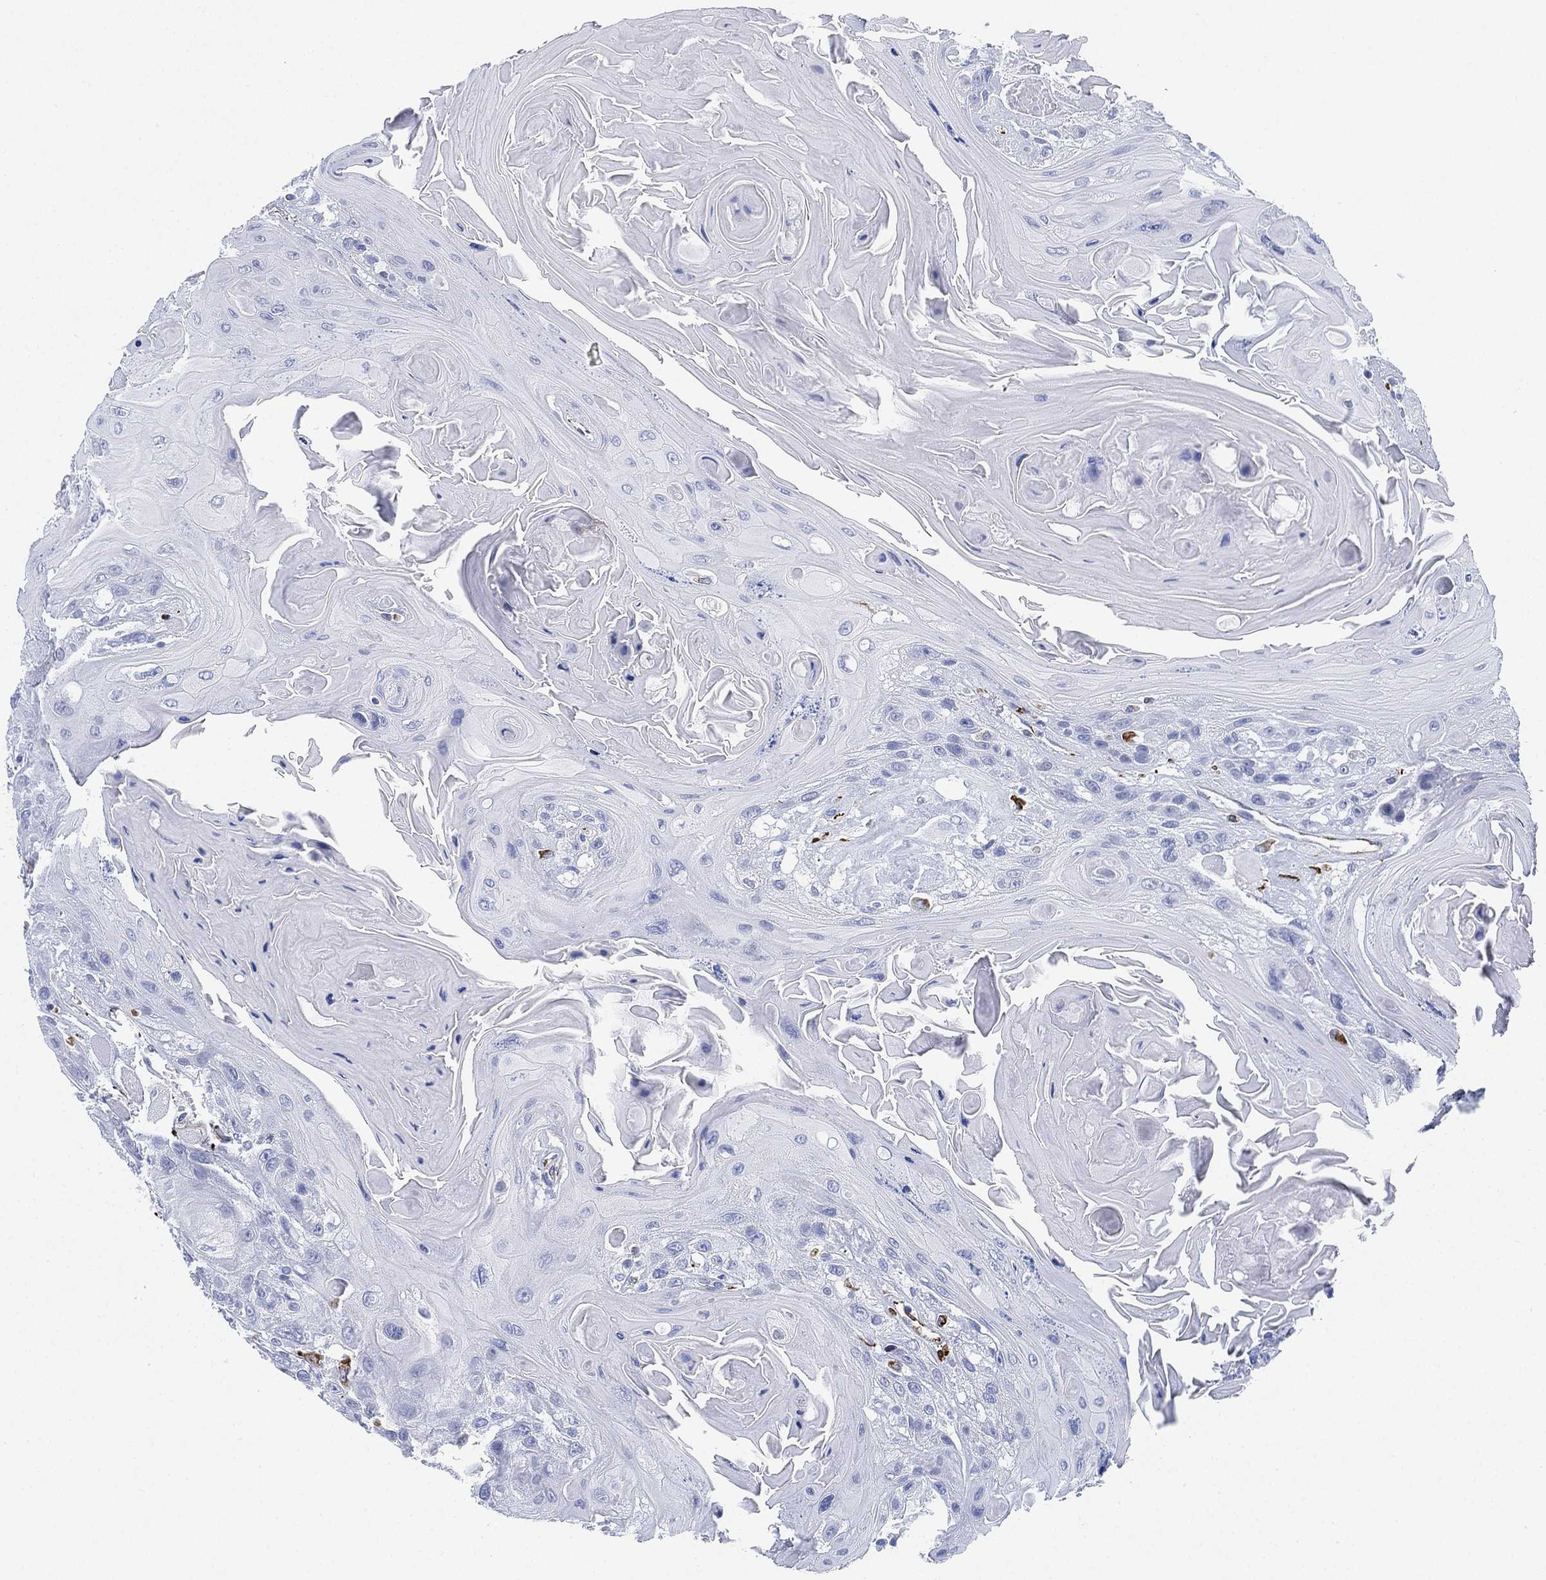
{"staining": {"intensity": "negative", "quantity": "none", "location": "none"}, "tissue": "head and neck cancer", "cell_type": "Tumor cells", "image_type": "cancer", "snomed": [{"axis": "morphology", "description": "Squamous cell carcinoma, NOS"}, {"axis": "topography", "description": "Head-Neck"}], "caption": "This photomicrograph is of head and neck cancer (squamous cell carcinoma) stained with IHC to label a protein in brown with the nuclei are counter-stained blue. There is no positivity in tumor cells.", "gene": "PSKH2", "patient": {"sex": "female", "age": 59}}